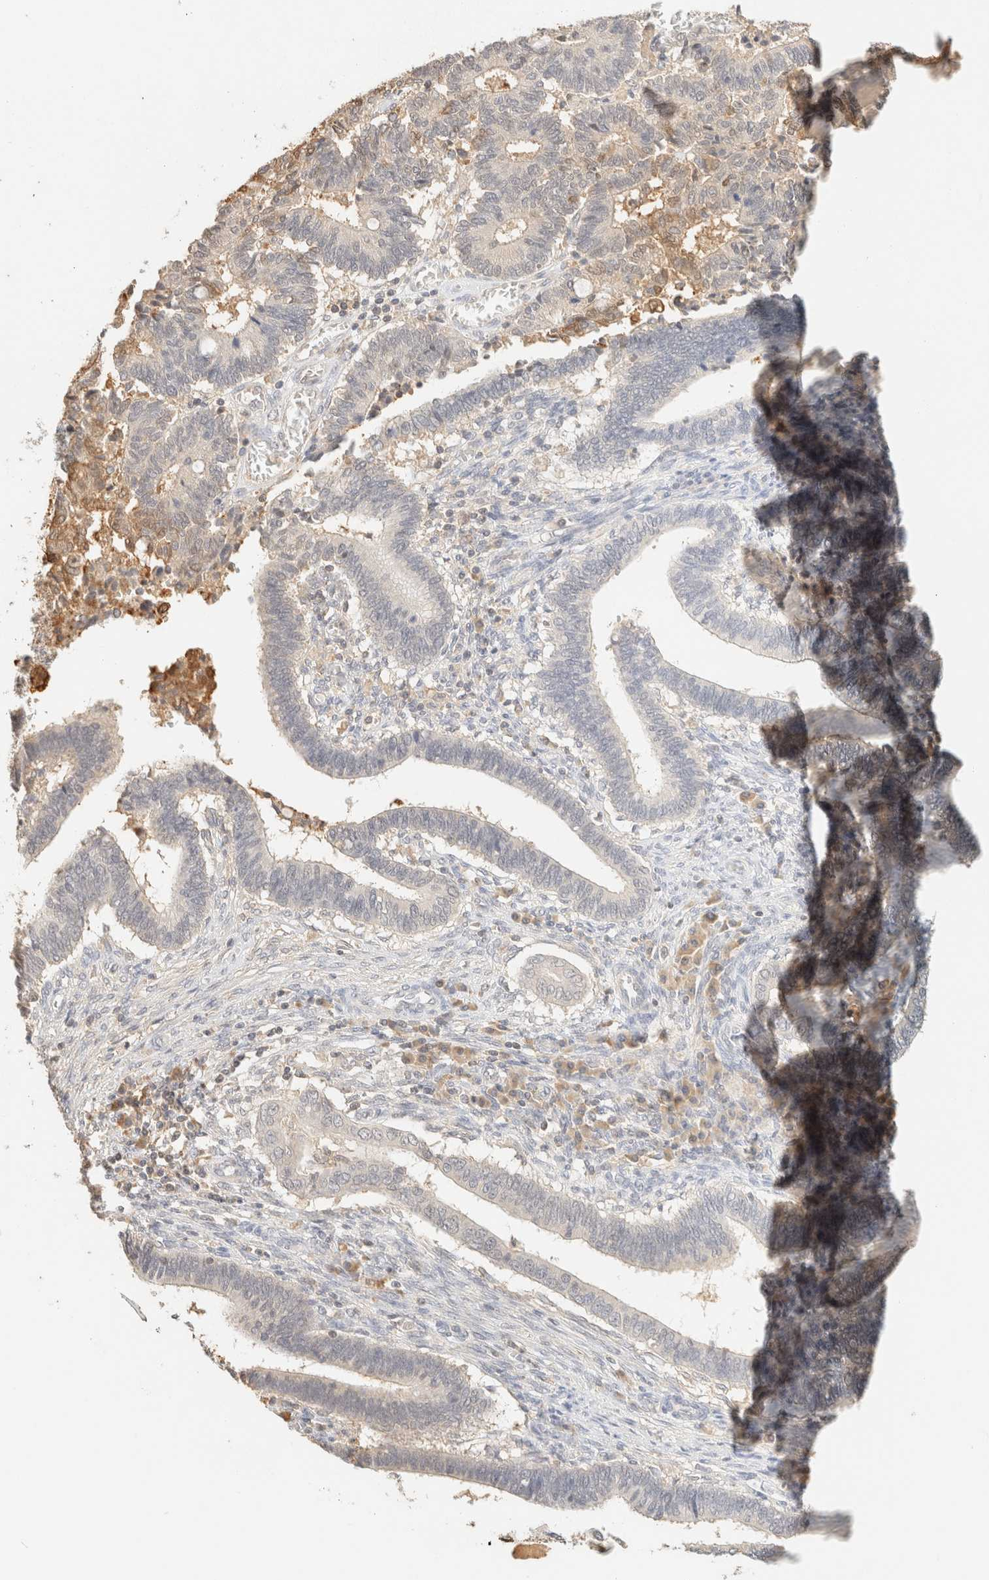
{"staining": {"intensity": "negative", "quantity": "none", "location": "none"}, "tissue": "cervical cancer", "cell_type": "Tumor cells", "image_type": "cancer", "snomed": [{"axis": "morphology", "description": "Adenocarcinoma, NOS"}, {"axis": "topography", "description": "Cervix"}], "caption": "Immunohistochemistry (IHC) photomicrograph of human cervical cancer stained for a protein (brown), which demonstrates no staining in tumor cells.", "gene": "TIMD4", "patient": {"sex": "female", "age": 44}}